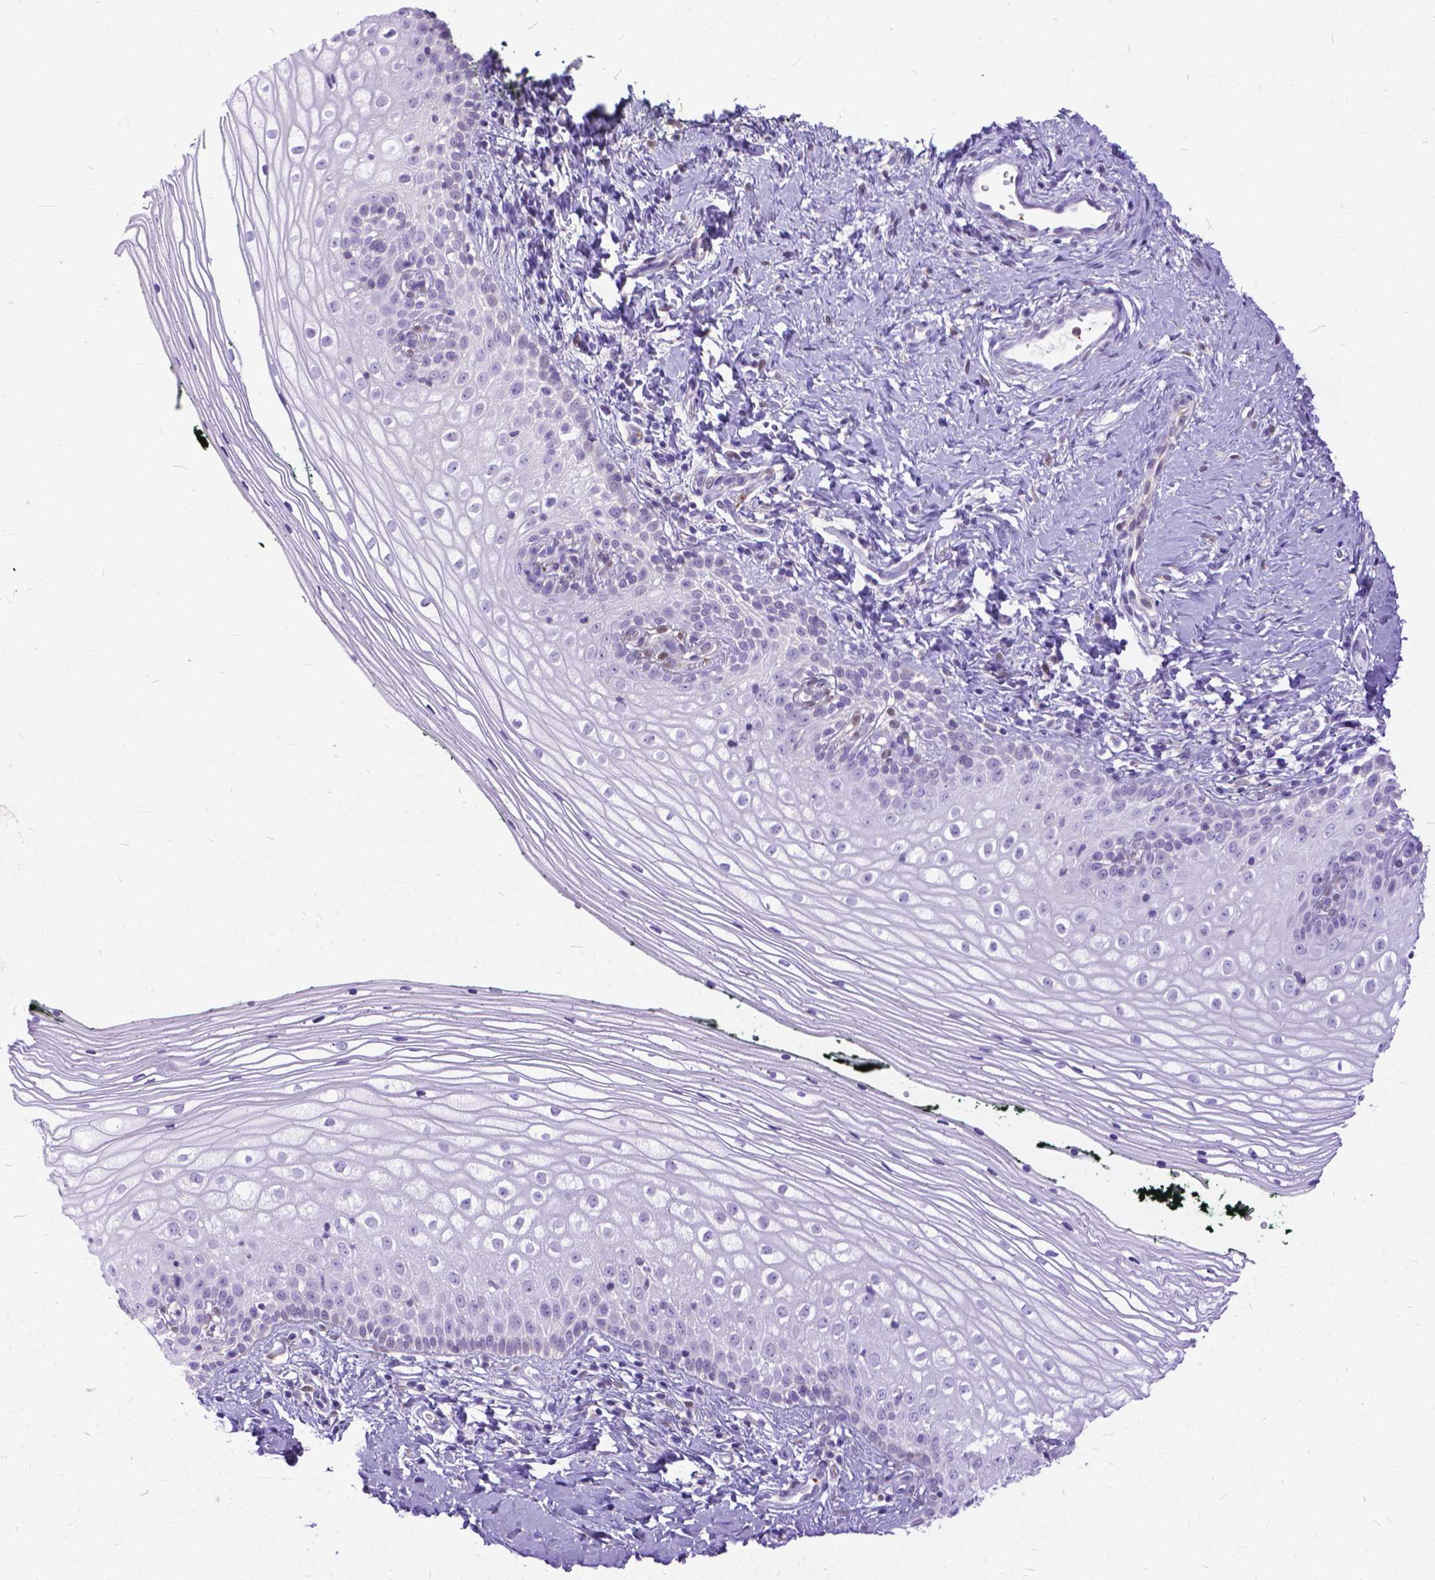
{"staining": {"intensity": "weak", "quantity": "<25%", "location": "nuclear"}, "tissue": "vagina", "cell_type": "Squamous epithelial cells", "image_type": "normal", "snomed": [{"axis": "morphology", "description": "Normal tissue, NOS"}, {"axis": "topography", "description": "Vagina"}], "caption": "Vagina stained for a protein using immunohistochemistry (IHC) demonstrates no expression squamous epithelial cells.", "gene": "TMEM169", "patient": {"sex": "female", "age": 47}}